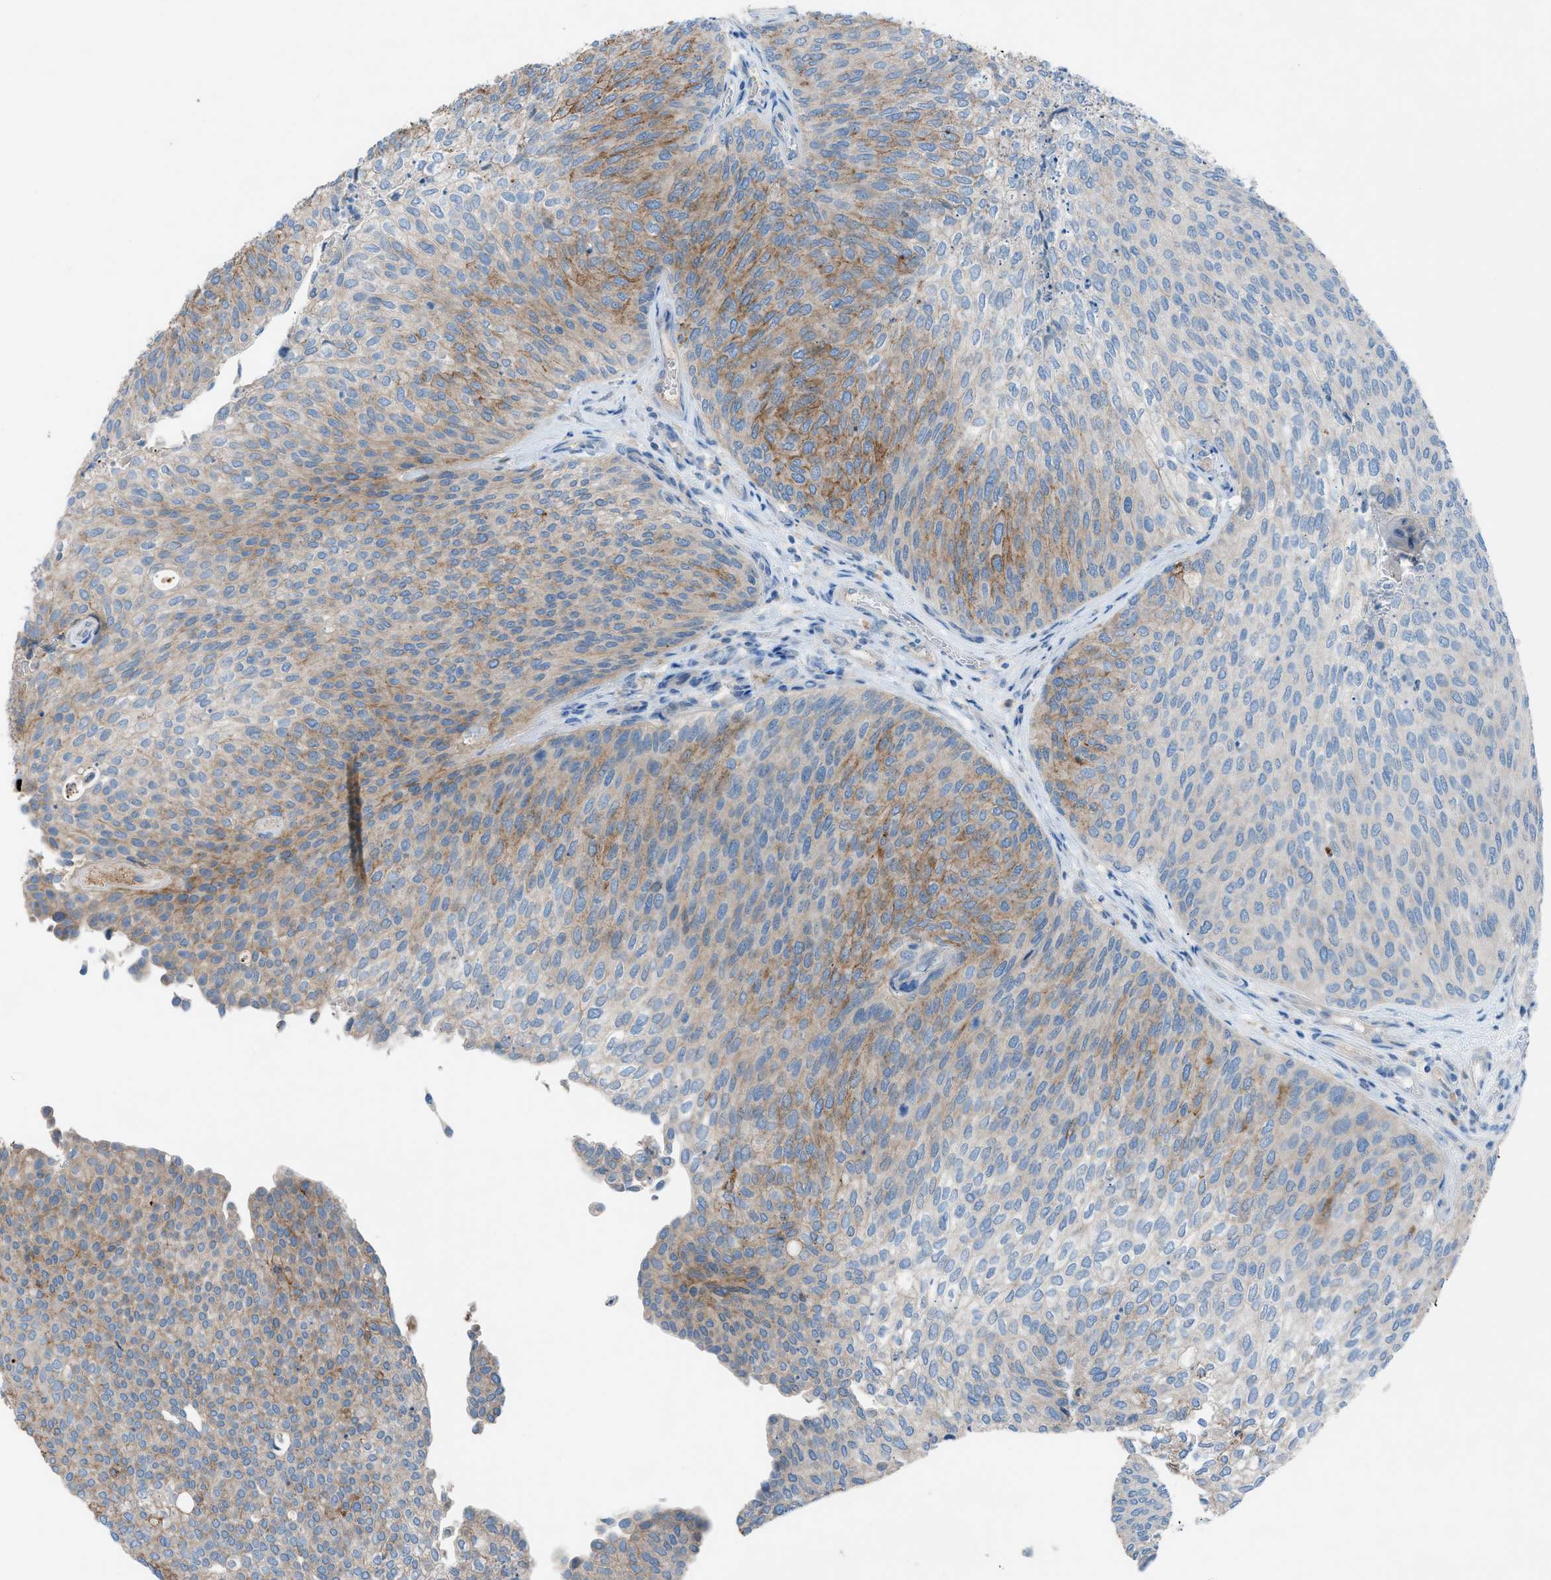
{"staining": {"intensity": "moderate", "quantity": "25%-75%", "location": "cytoplasmic/membranous"}, "tissue": "urothelial cancer", "cell_type": "Tumor cells", "image_type": "cancer", "snomed": [{"axis": "morphology", "description": "Urothelial carcinoma, Low grade"}, {"axis": "topography", "description": "Urinary bladder"}], "caption": "A medium amount of moderate cytoplasmic/membranous positivity is present in approximately 25%-75% of tumor cells in low-grade urothelial carcinoma tissue.", "gene": "C5AR2", "patient": {"sex": "female", "age": 79}}